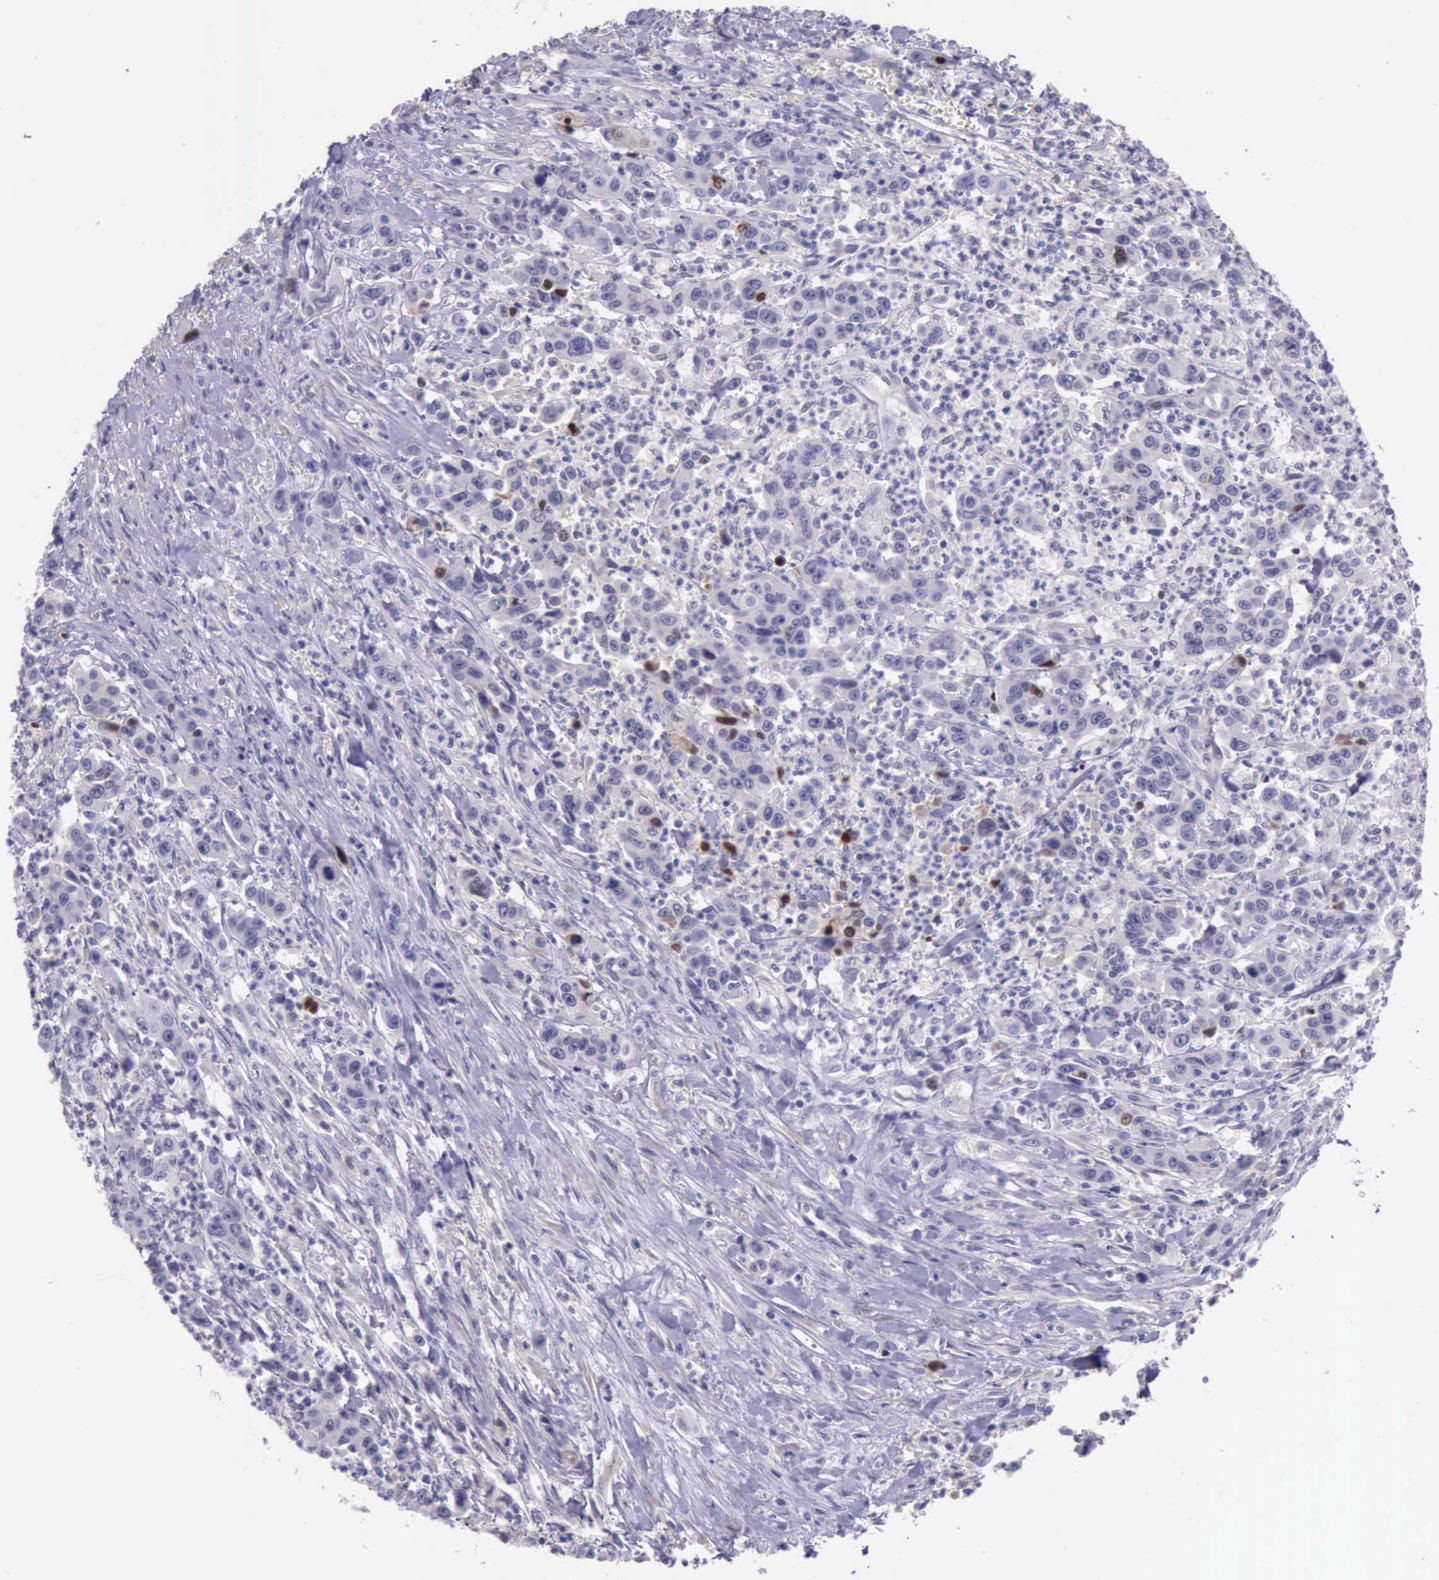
{"staining": {"intensity": "strong", "quantity": "<25%", "location": "nuclear"}, "tissue": "urothelial cancer", "cell_type": "Tumor cells", "image_type": "cancer", "snomed": [{"axis": "morphology", "description": "Urothelial carcinoma, High grade"}, {"axis": "topography", "description": "Urinary bladder"}], "caption": "Protein expression analysis of high-grade urothelial carcinoma demonstrates strong nuclear expression in about <25% of tumor cells.", "gene": "PARP1", "patient": {"sex": "male", "age": 86}}